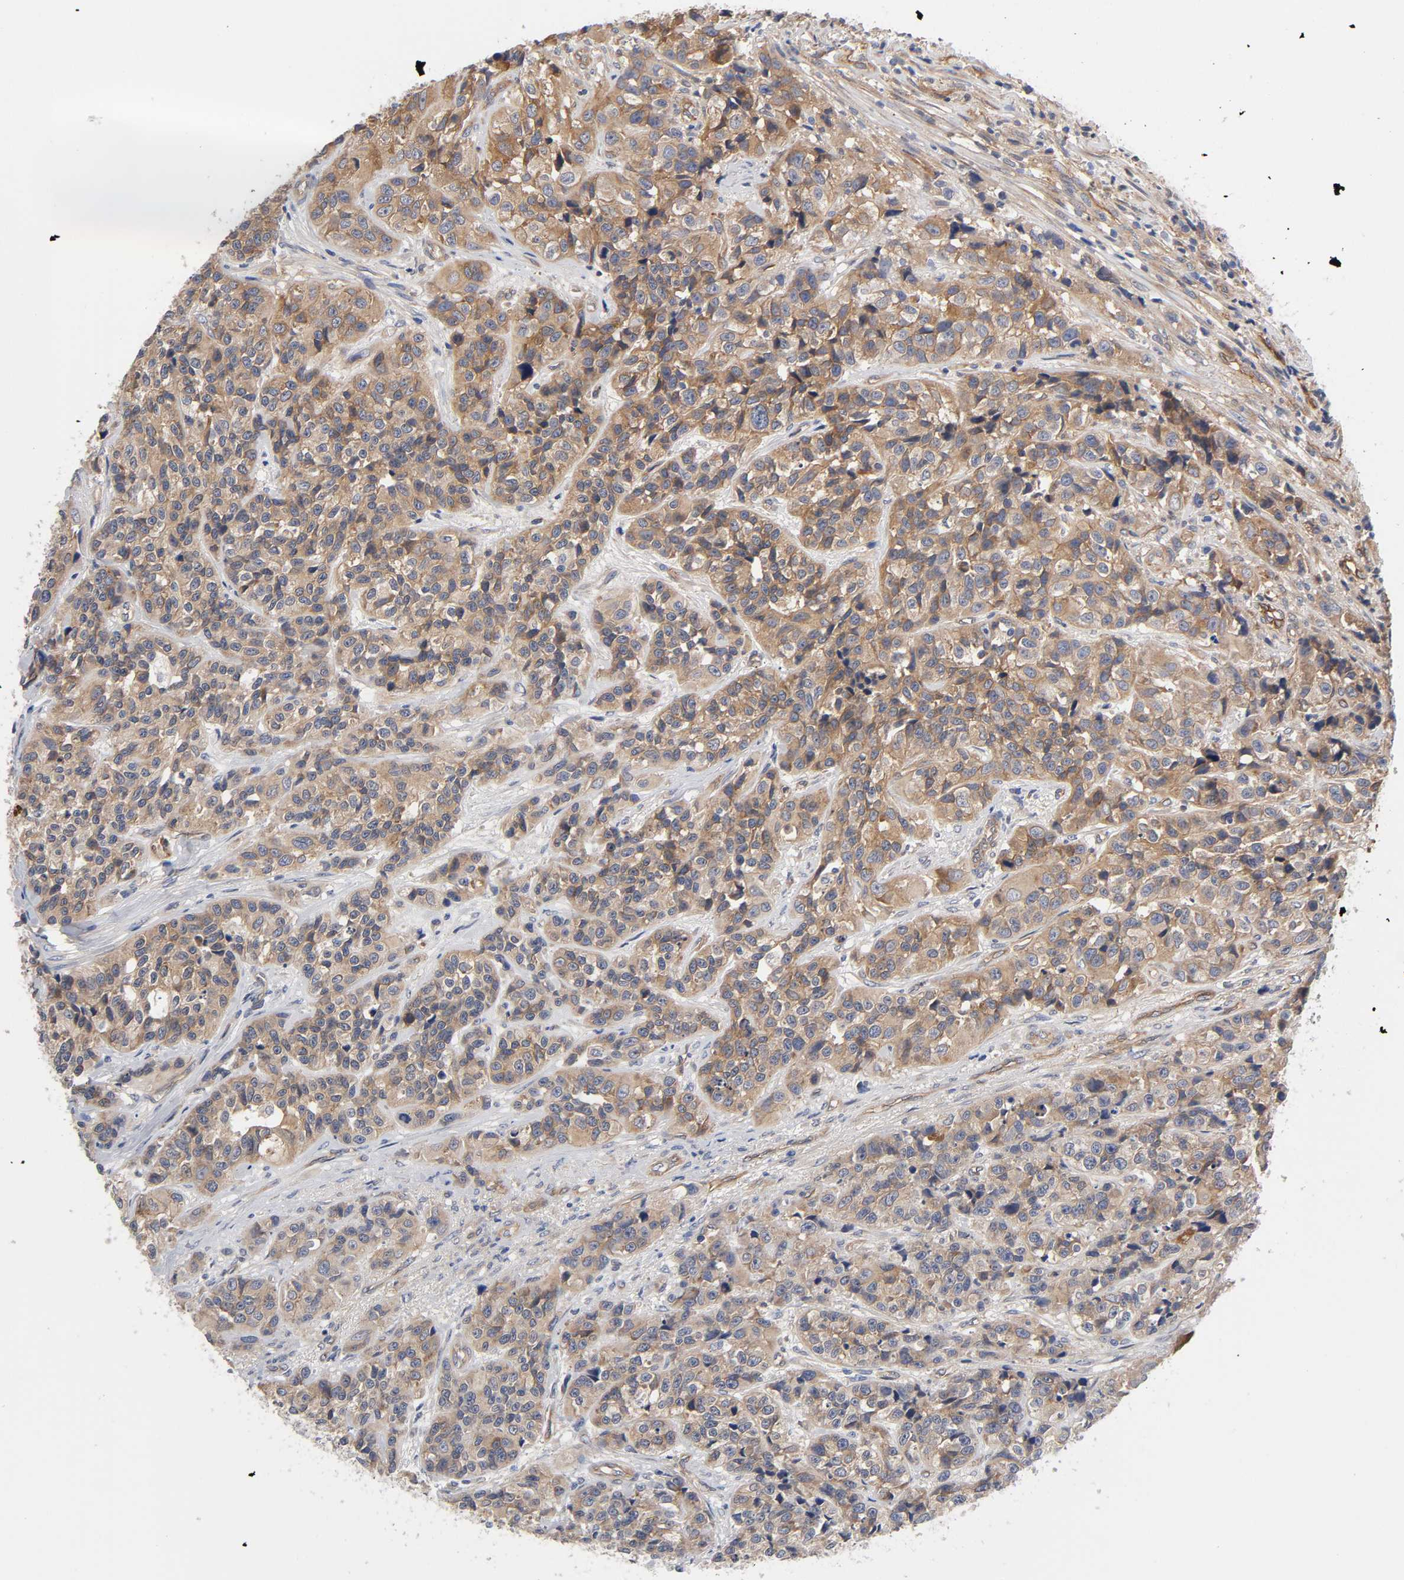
{"staining": {"intensity": "weak", "quantity": ">75%", "location": "cytoplasmic/membranous"}, "tissue": "urothelial cancer", "cell_type": "Tumor cells", "image_type": "cancer", "snomed": [{"axis": "morphology", "description": "Urothelial carcinoma, High grade"}, {"axis": "topography", "description": "Urinary bladder"}], "caption": "Immunohistochemical staining of urothelial cancer exhibits low levels of weak cytoplasmic/membranous protein expression in about >75% of tumor cells.", "gene": "RAB13", "patient": {"sex": "female", "age": 81}}